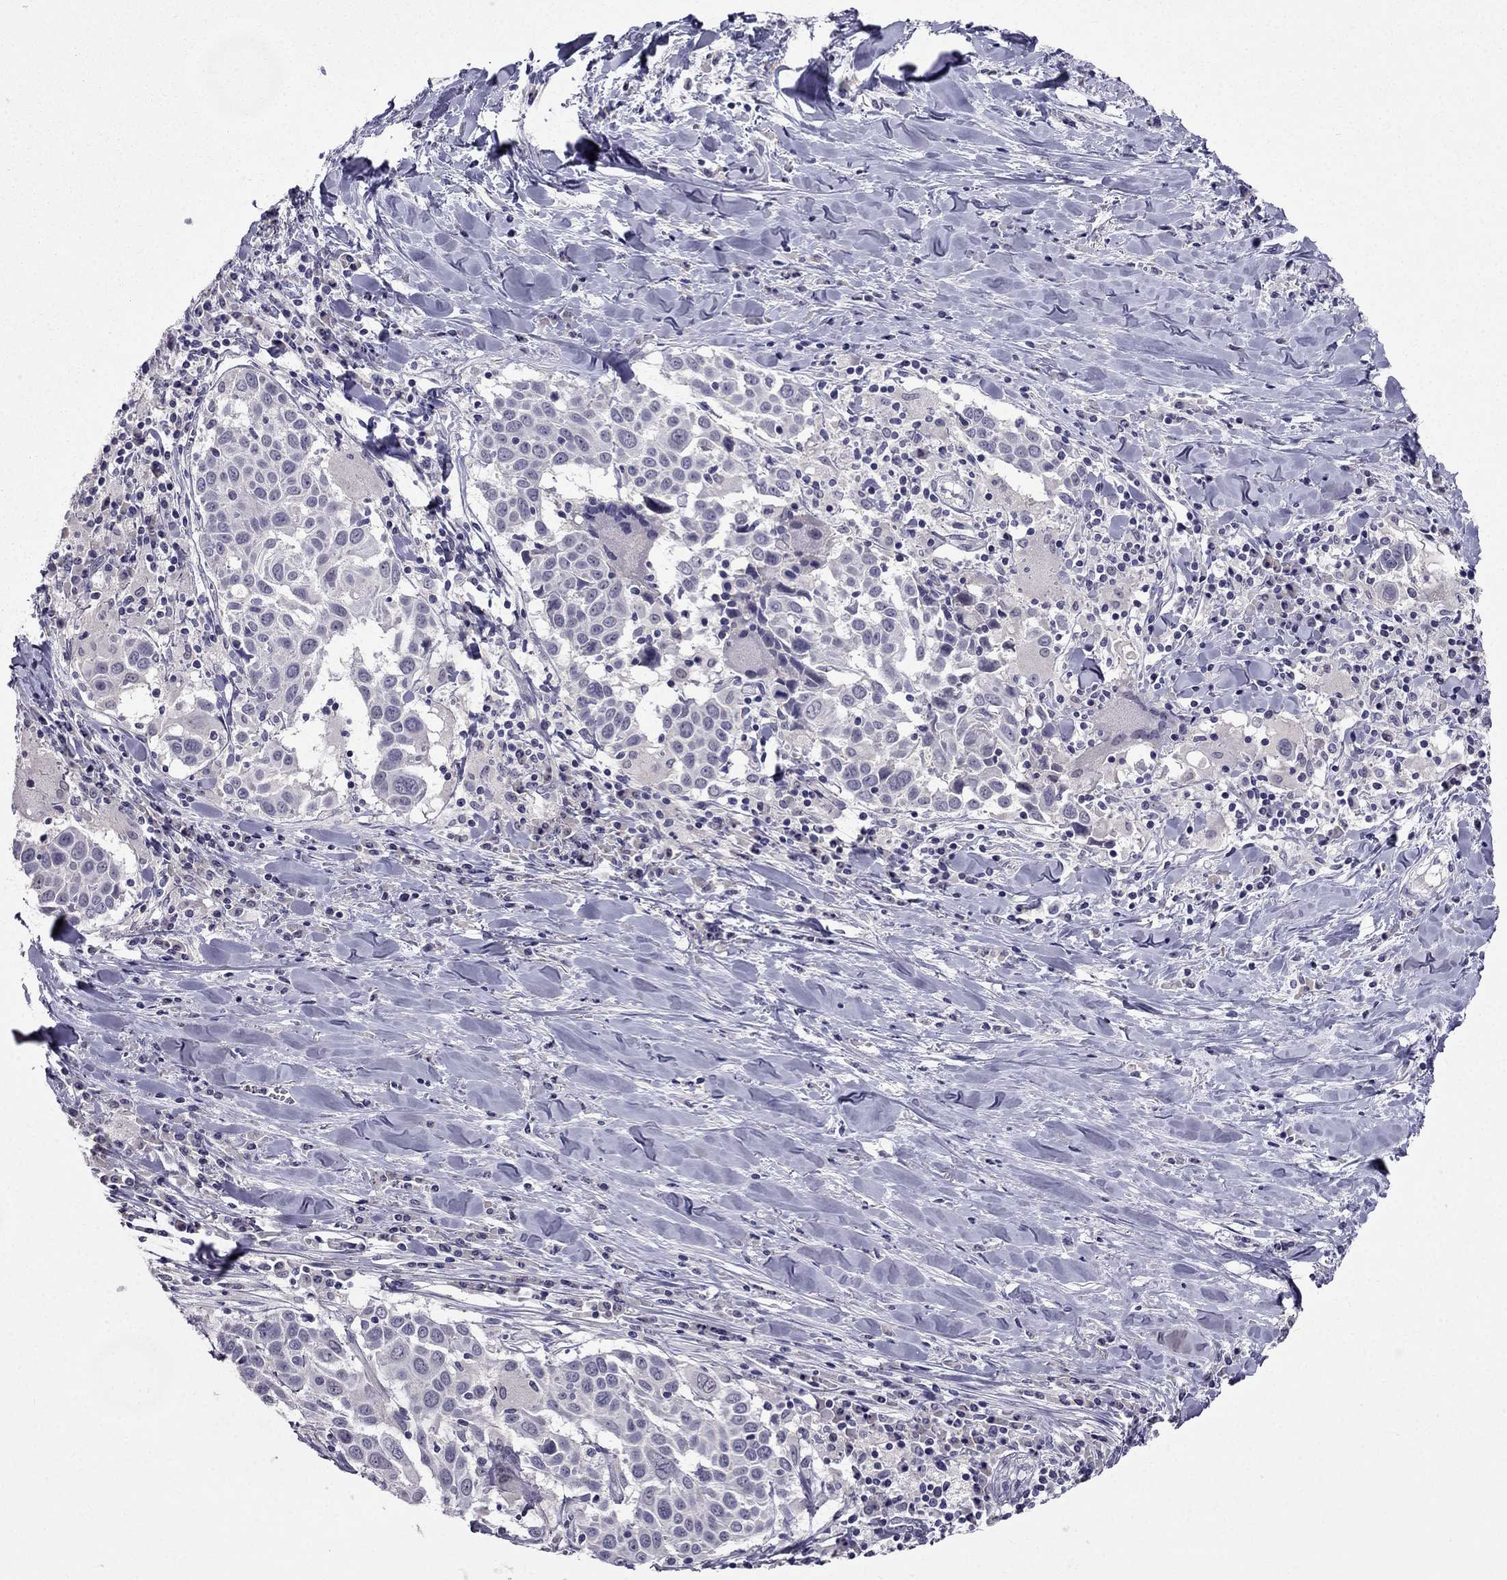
{"staining": {"intensity": "negative", "quantity": "none", "location": "none"}, "tissue": "lung cancer", "cell_type": "Tumor cells", "image_type": "cancer", "snomed": [{"axis": "morphology", "description": "Squamous cell carcinoma, NOS"}, {"axis": "topography", "description": "Lung"}], "caption": "IHC of squamous cell carcinoma (lung) reveals no positivity in tumor cells.", "gene": "DUSP15", "patient": {"sex": "male", "age": 57}}